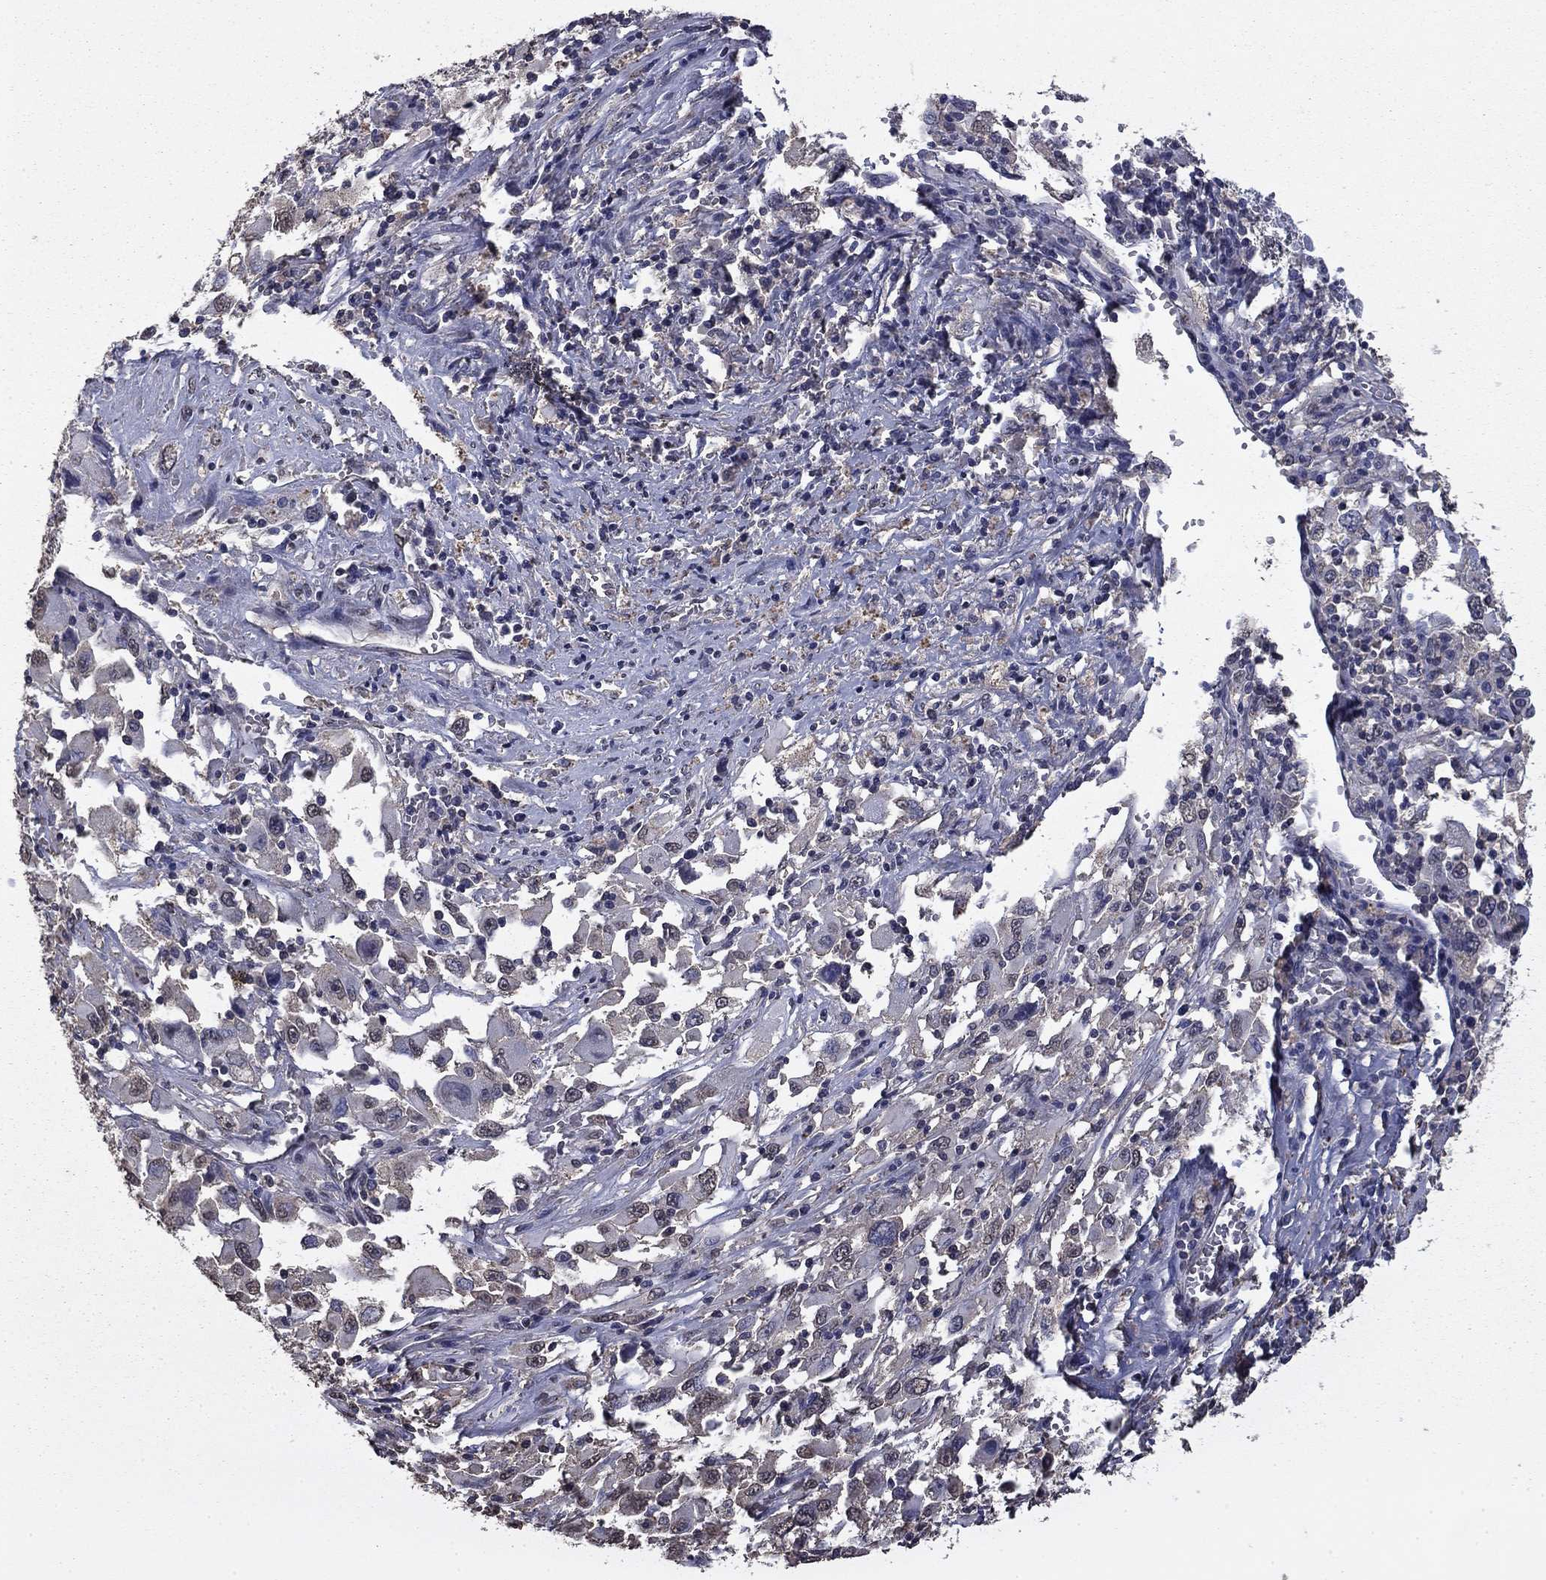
{"staining": {"intensity": "negative", "quantity": "none", "location": "none"}, "tissue": "melanoma", "cell_type": "Tumor cells", "image_type": "cancer", "snomed": [{"axis": "morphology", "description": "Malignant melanoma, Metastatic site"}, {"axis": "topography", "description": "Soft tissue"}], "caption": "Immunohistochemical staining of human melanoma exhibits no significant staining in tumor cells.", "gene": "MFAP3L", "patient": {"sex": "male", "age": 50}}